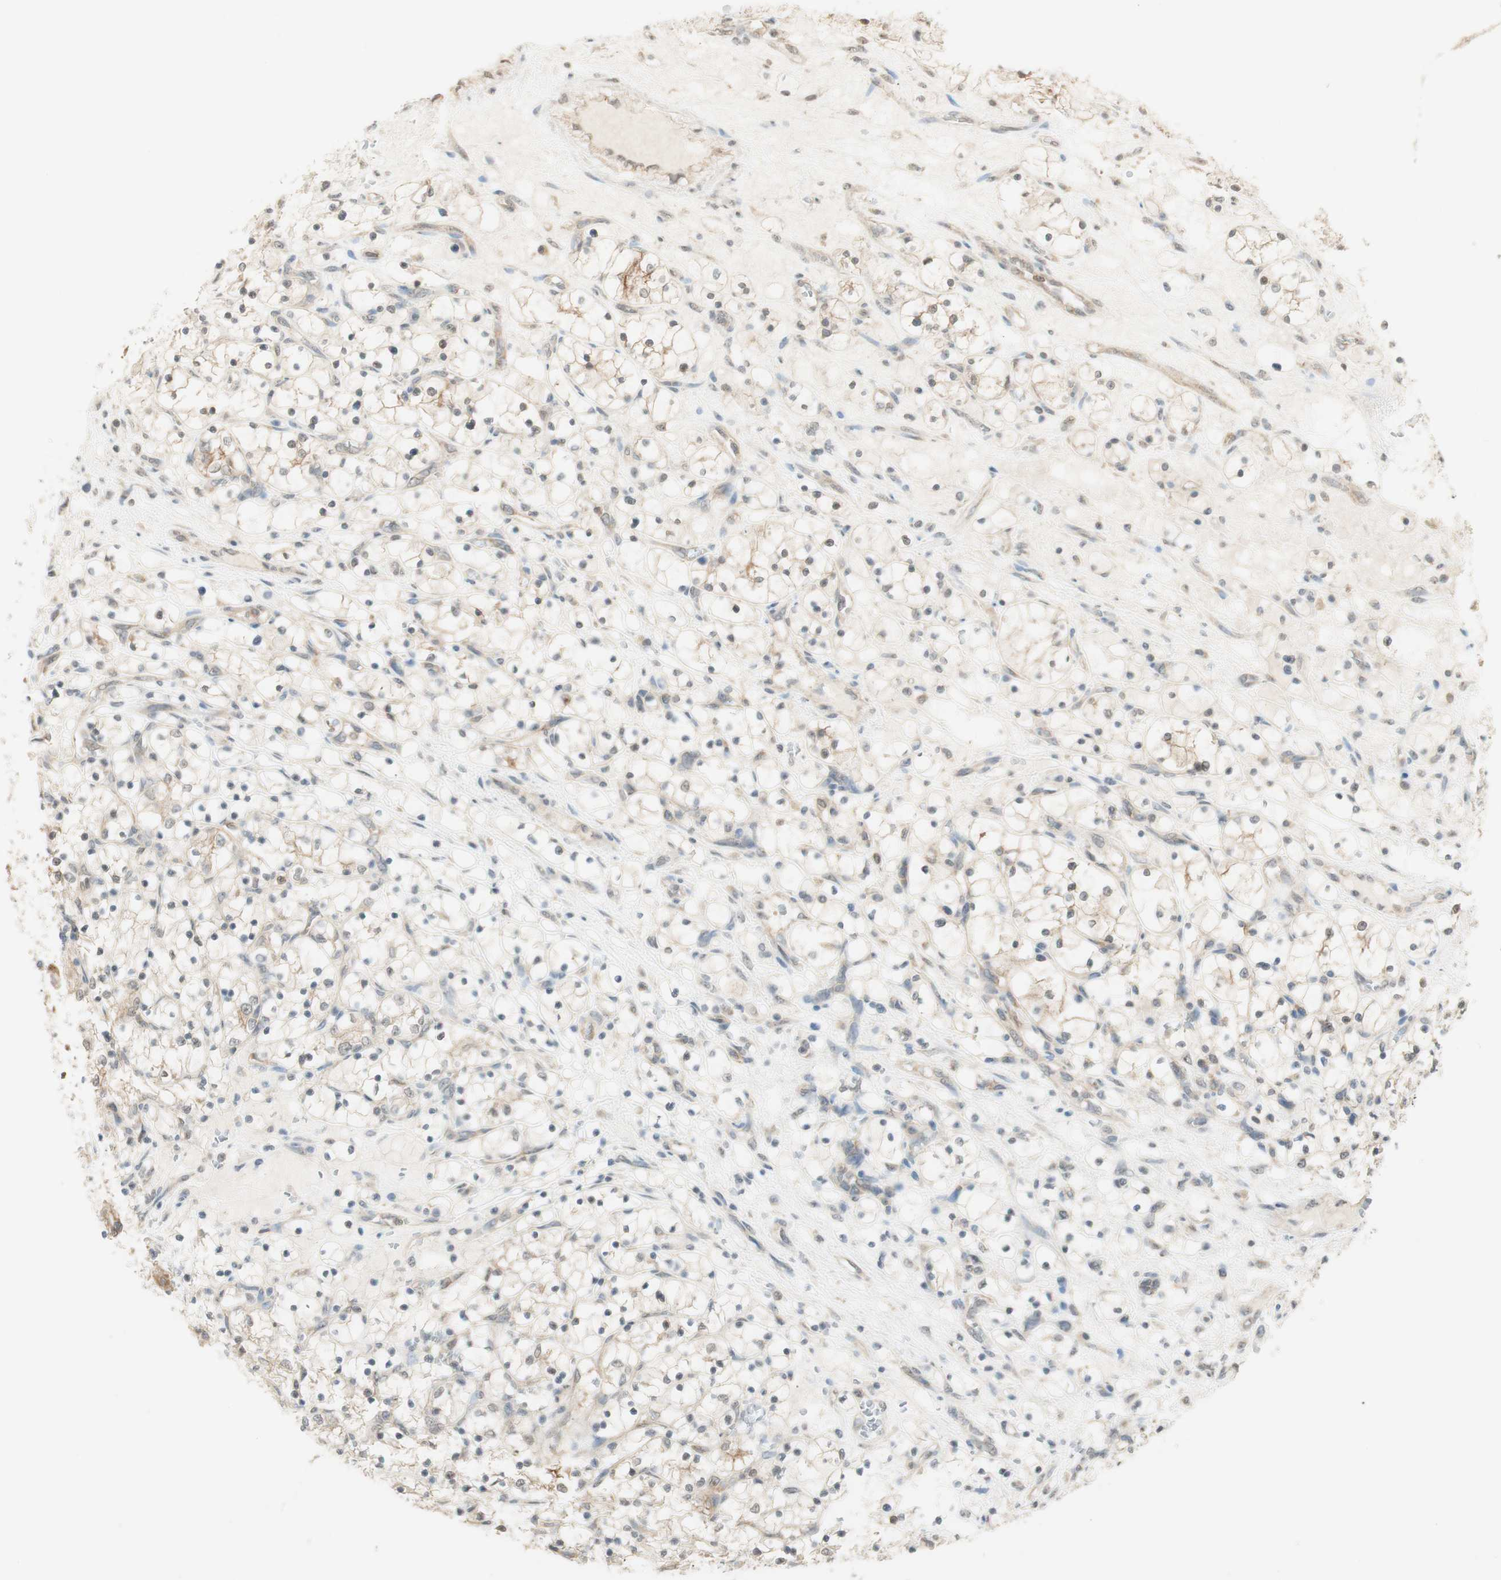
{"staining": {"intensity": "moderate", "quantity": "<25%", "location": "cytoplasmic/membranous"}, "tissue": "renal cancer", "cell_type": "Tumor cells", "image_type": "cancer", "snomed": [{"axis": "morphology", "description": "Adenocarcinoma, NOS"}, {"axis": "topography", "description": "Kidney"}], "caption": "Approximately <25% of tumor cells in renal cancer display moderate cytoplasmic/membranous protein staining as visualized by brown immunohistochemical staining.", "gene": "SPINT2", "patient": {"sex": "female", "age": 69}}